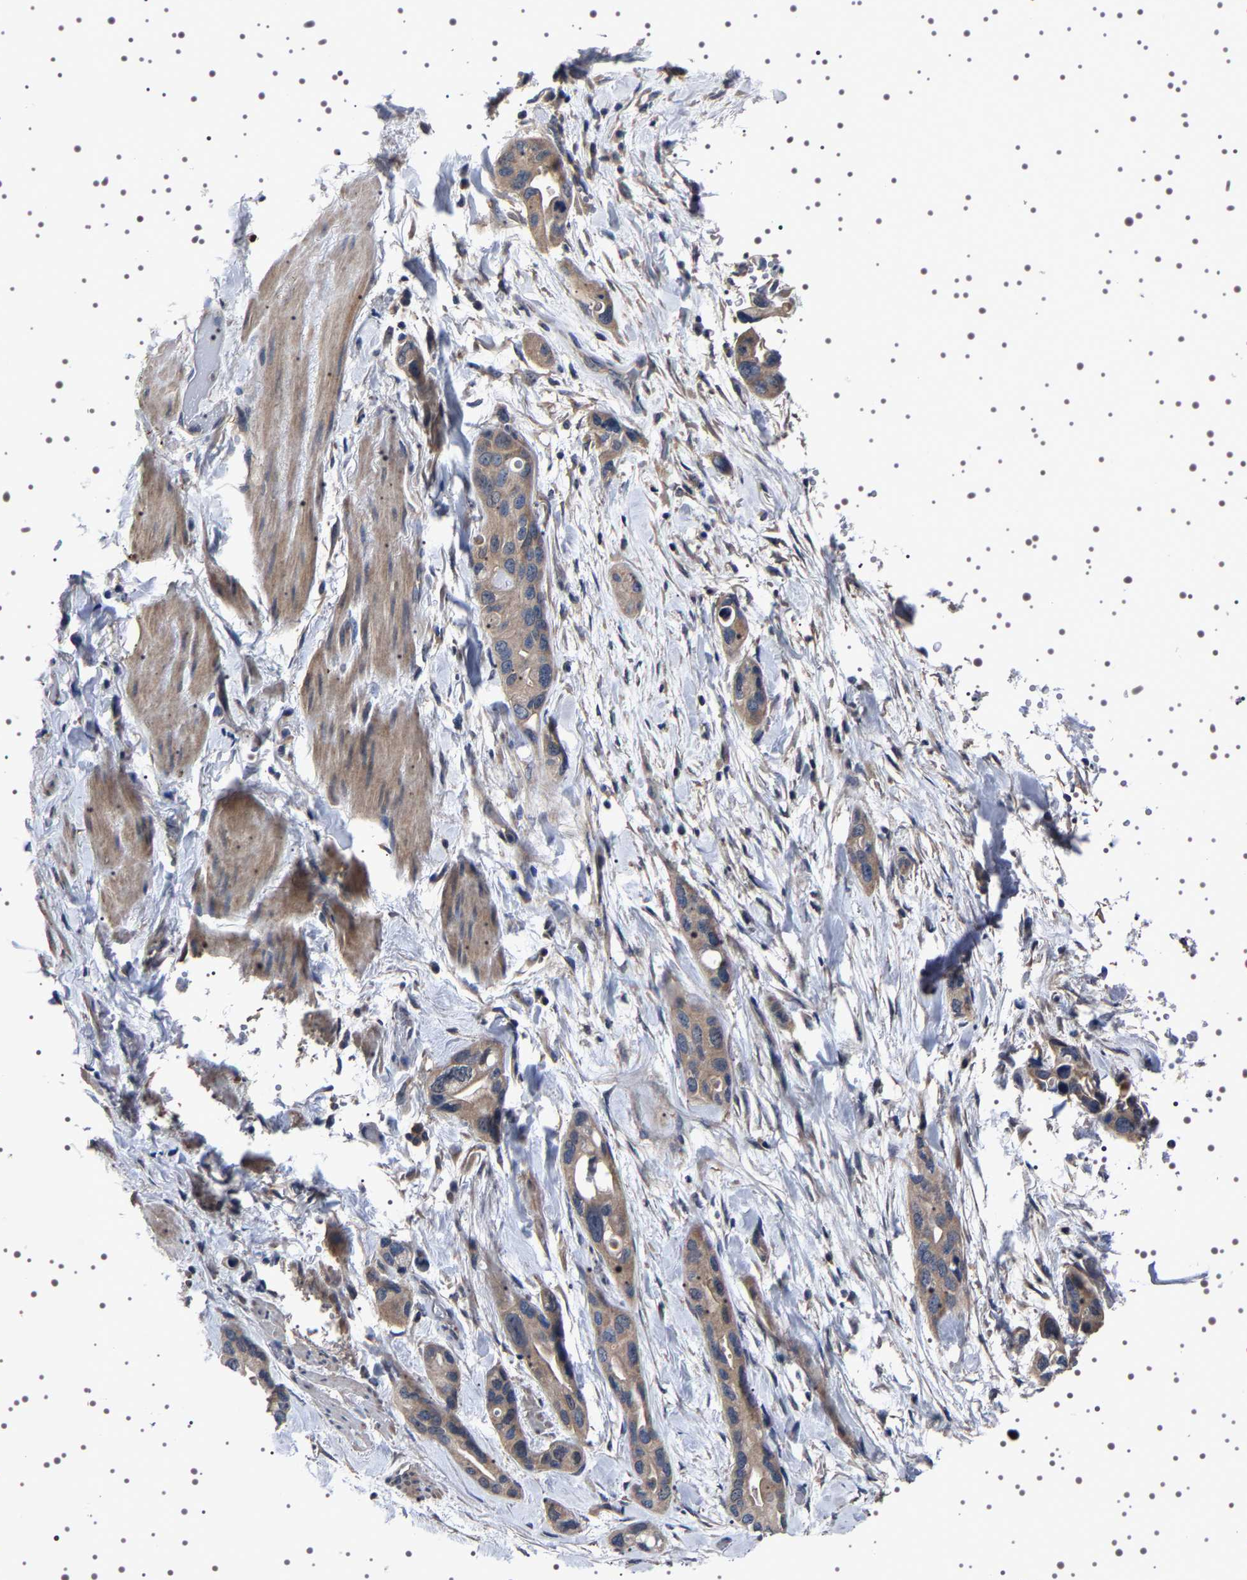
{"staining": {"intensity": "weak", "quantity": "25%-75%", "location": "cytoplasmic/membranous"}, "tissue": "pancreatic cancer", "cell_type": "Tumor cells", "image_type": "cancer", "snomed": [{"axis": "morphology", "description": "Adenocarcinoma, NOS"}, {"axis": "topography", "description": "Pancreas"}], "caption": "Adenocarcinoma (pancreatic) was stained to show a protein in brown. There is low levels of weak cytoplasmic/membranous expression in approximately 25%-75% of tumor cells.", "gene": "TARBP1", "patient": {"sex": "female", "age": 77}}